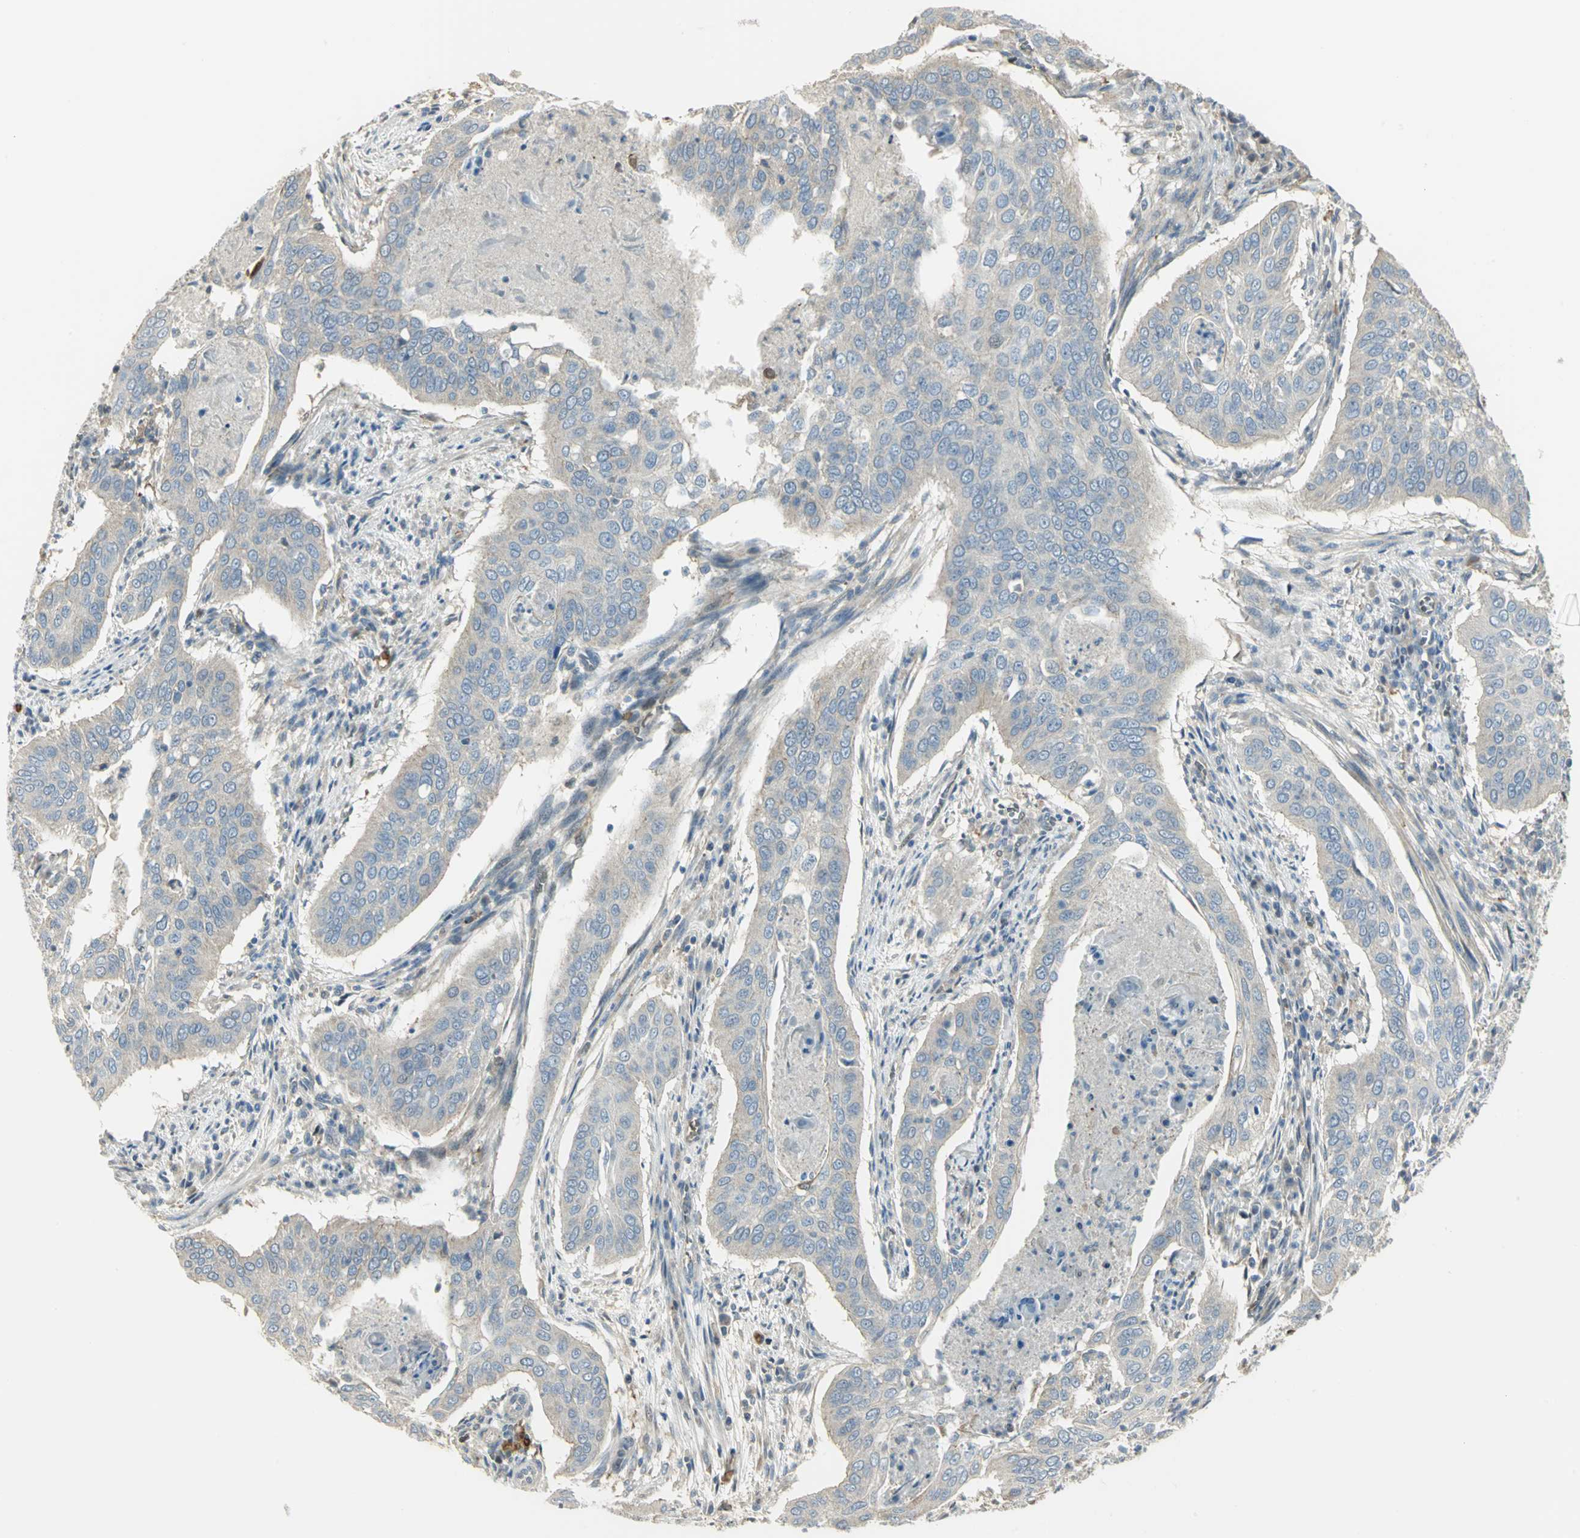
{"staining": {"intensity": "weak", "quantity": ">75%", "location": "cytoplasmic/membranous"}, "tissue": "cervical cancer", "cell_type": "Tumor cells", "image_type": "cancer", "snomed": [{"axis": "morphology", "description": "Squamous cell carcinoma, NOS"}, {"axis": "topography", "description": "Cervix"}], "caption": "This photomicrograph shows squamous cell carcinoma (cervical) stained with IHC to label a protein in brown. The cytoplasmic/membranous of tumor cells show weak positivity for the protein. Nuclei are counter-stained blue.", "gene": "ANK1", "patient": {"sex": "female", "age": 39}}